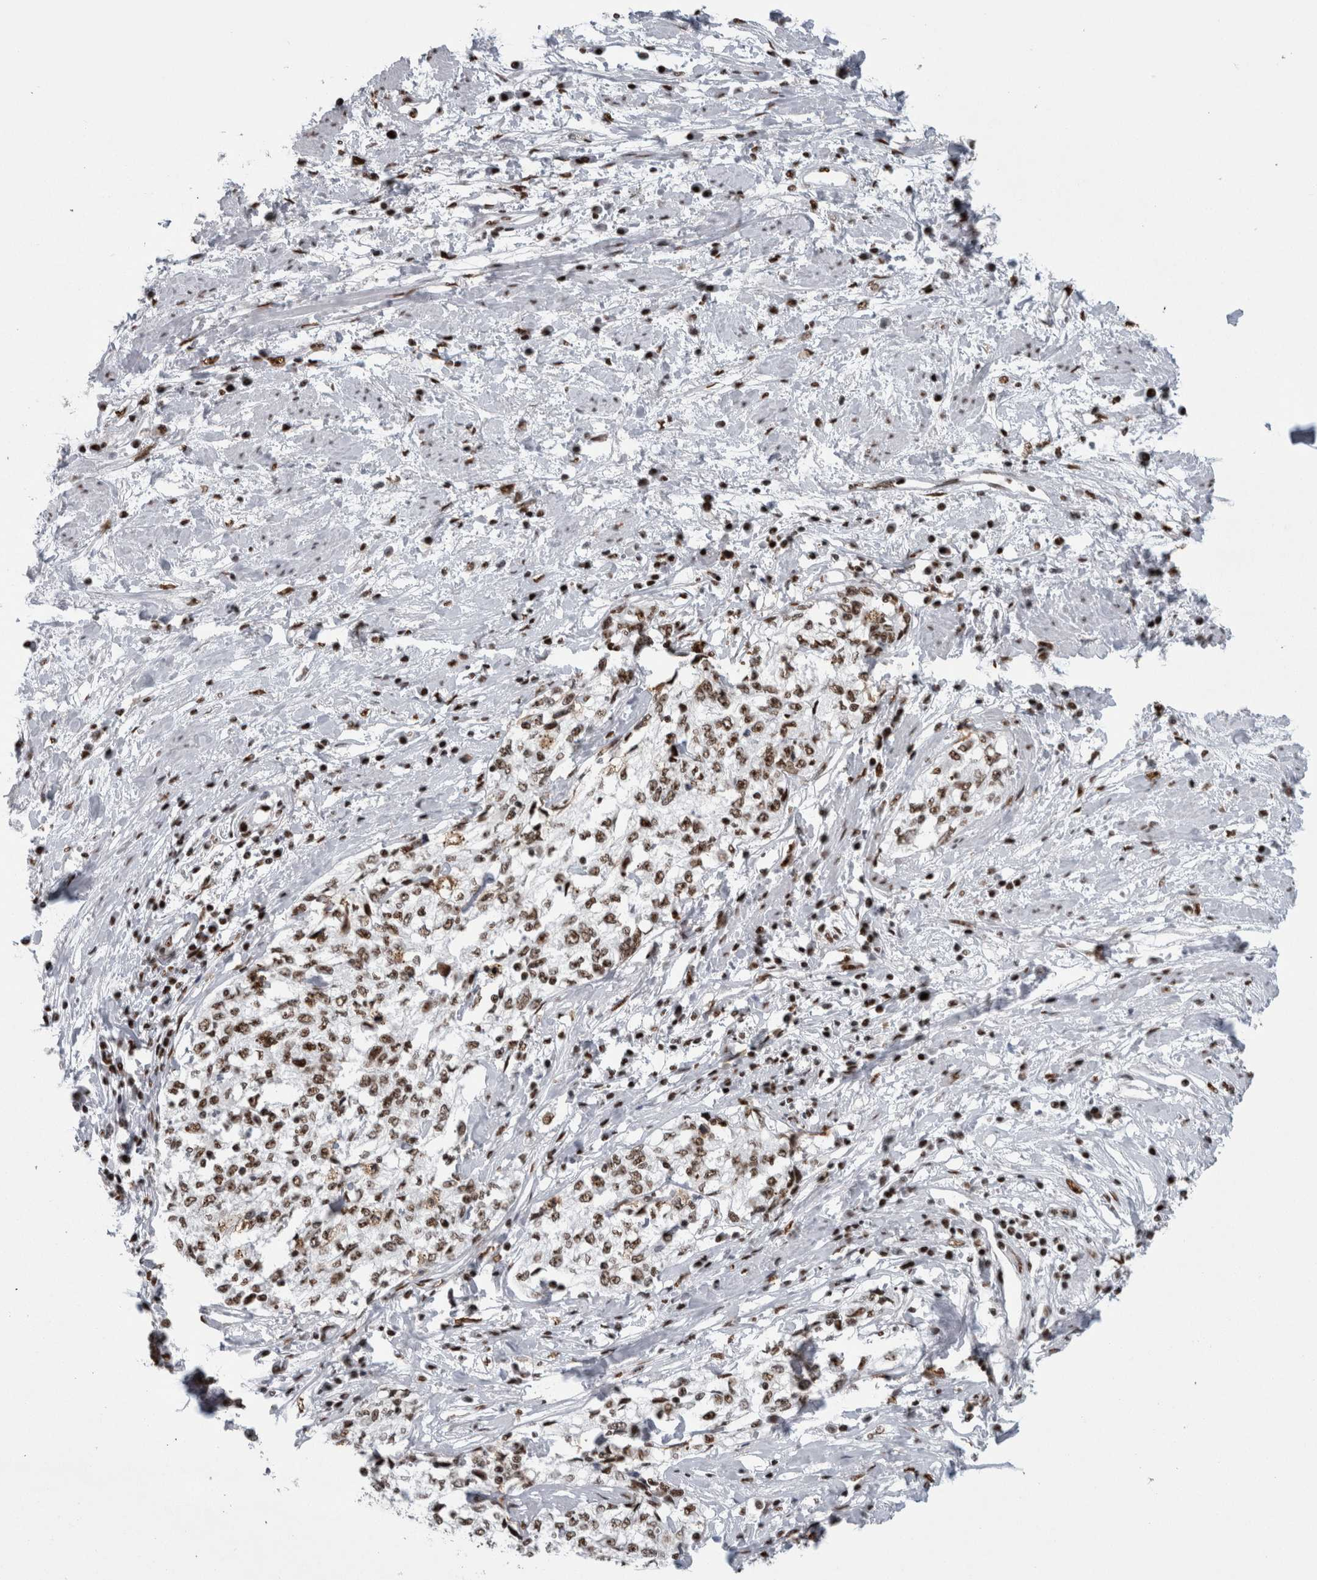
{"staining": {"intensity": "moderate", "quantity": ">75%", "location": "nuclear"}, "tissue": "cervical cancer", "cell_type": "Tumor cells", "image_type": "cancer", "snomed": [{"axis": "morphology", "description": "Squamous cell carcinoma, NOS"}, {"axis": "topography", "description": "Cervix"}], "caption": "Brown immunohistochemical staining in cervical cancer reveals moderate nuclear expression in about >75% of tumor cells. The protein is stained brown, and the nuclei are stained in blue (DAB (3,3'-diaminobenzidine) IHC with brightfield microscopy, high magnification).", "gene": "NCL", "patient": {"sex": "female", "age": 57}}